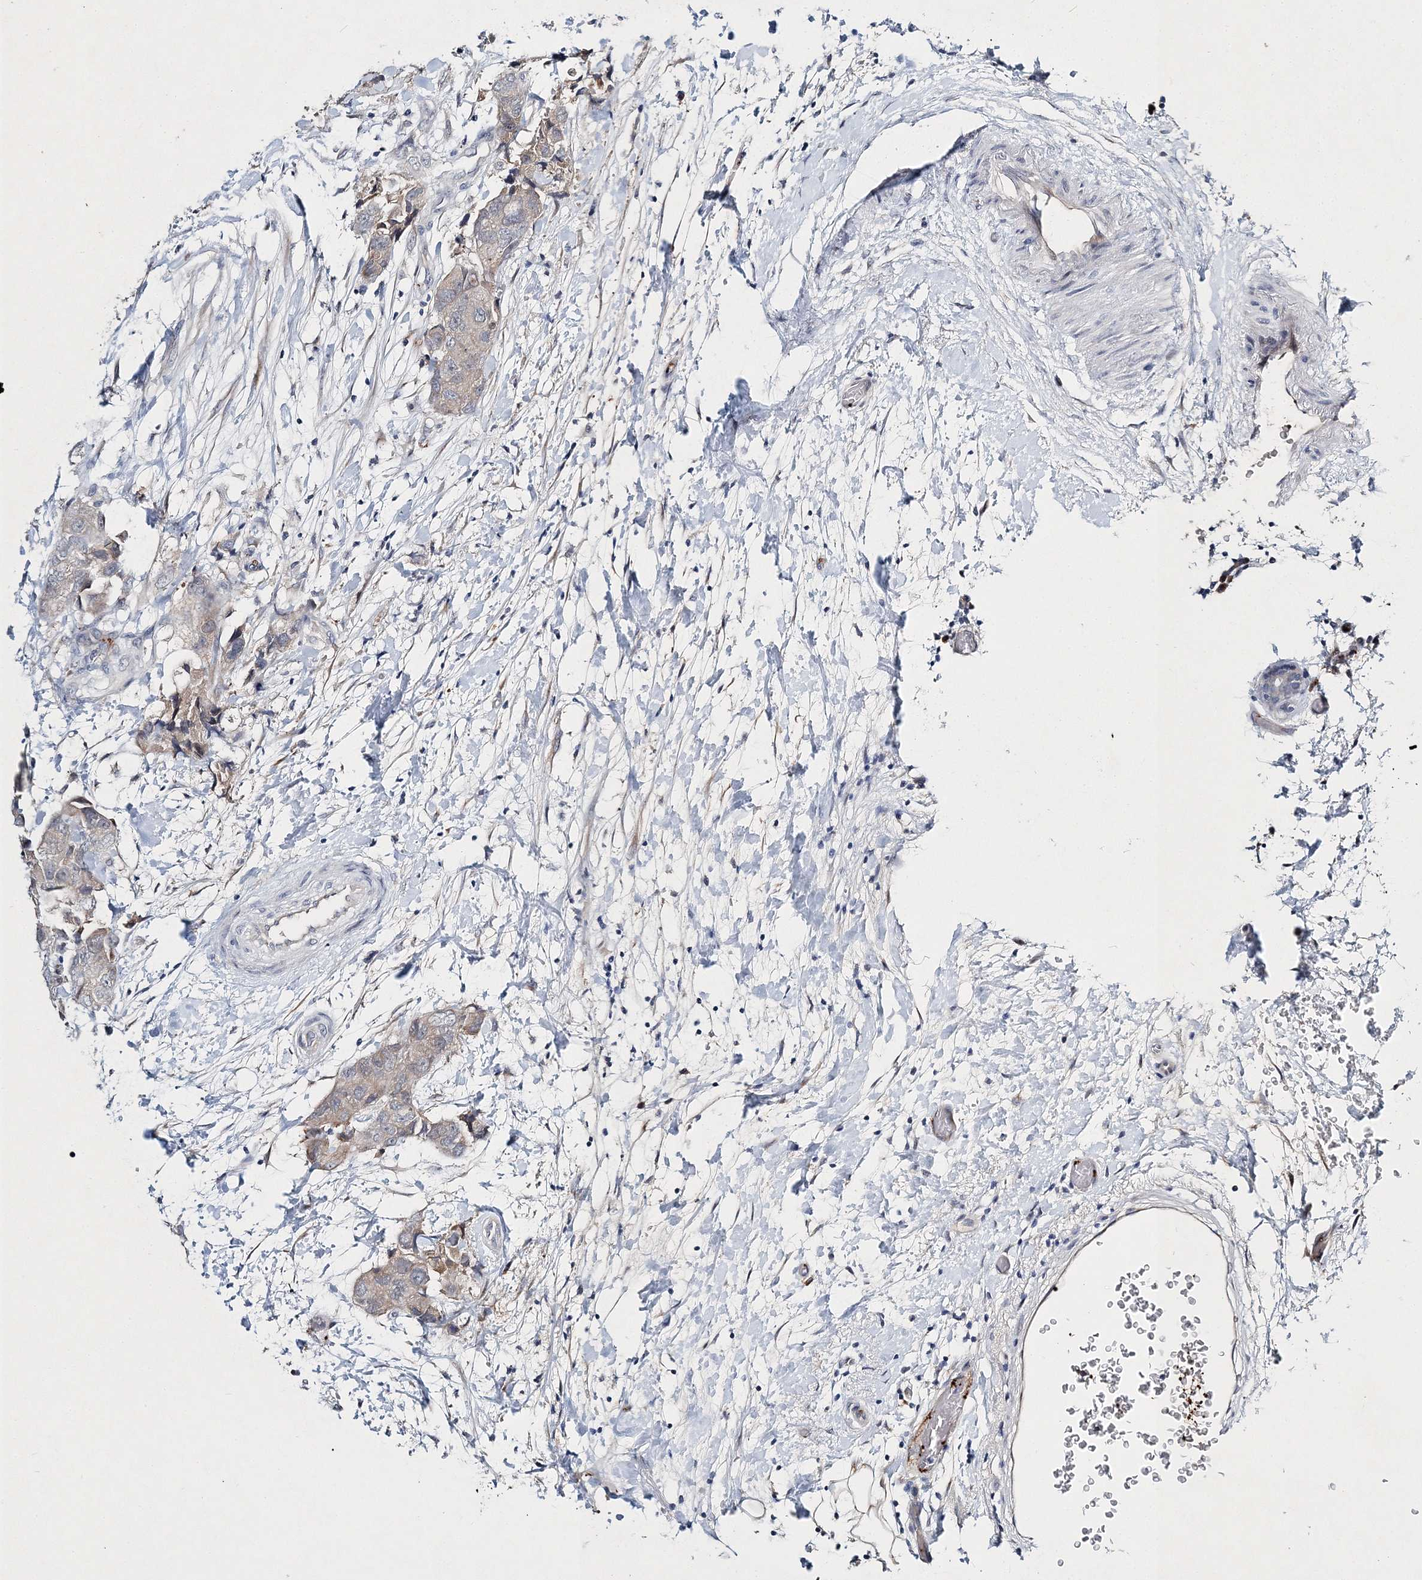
{"staining": {"intensity": "weak", "quantity": "<25%", "location": "cytoplasmic/membranous"}, "tissue": "breast cancer", "cell_type": "Tumor cells", "image_type": "cancer", "snomed": [{"axis": "morphology", "description": "Duct carcinoma"}, {"axis": "topography", "description": "Breast"}], "caption": "Histopathology image shows no protein positivity in tumor cells of infiltrating ductal carcinoma (breast) tissue. (DAB (3,3'-diaminobenzidine) immunohistochemistry visualized using brightfield microscopy, high magnification).", "gene": "MYOZ2", "patient": {"sex": "female", "age": 62}}